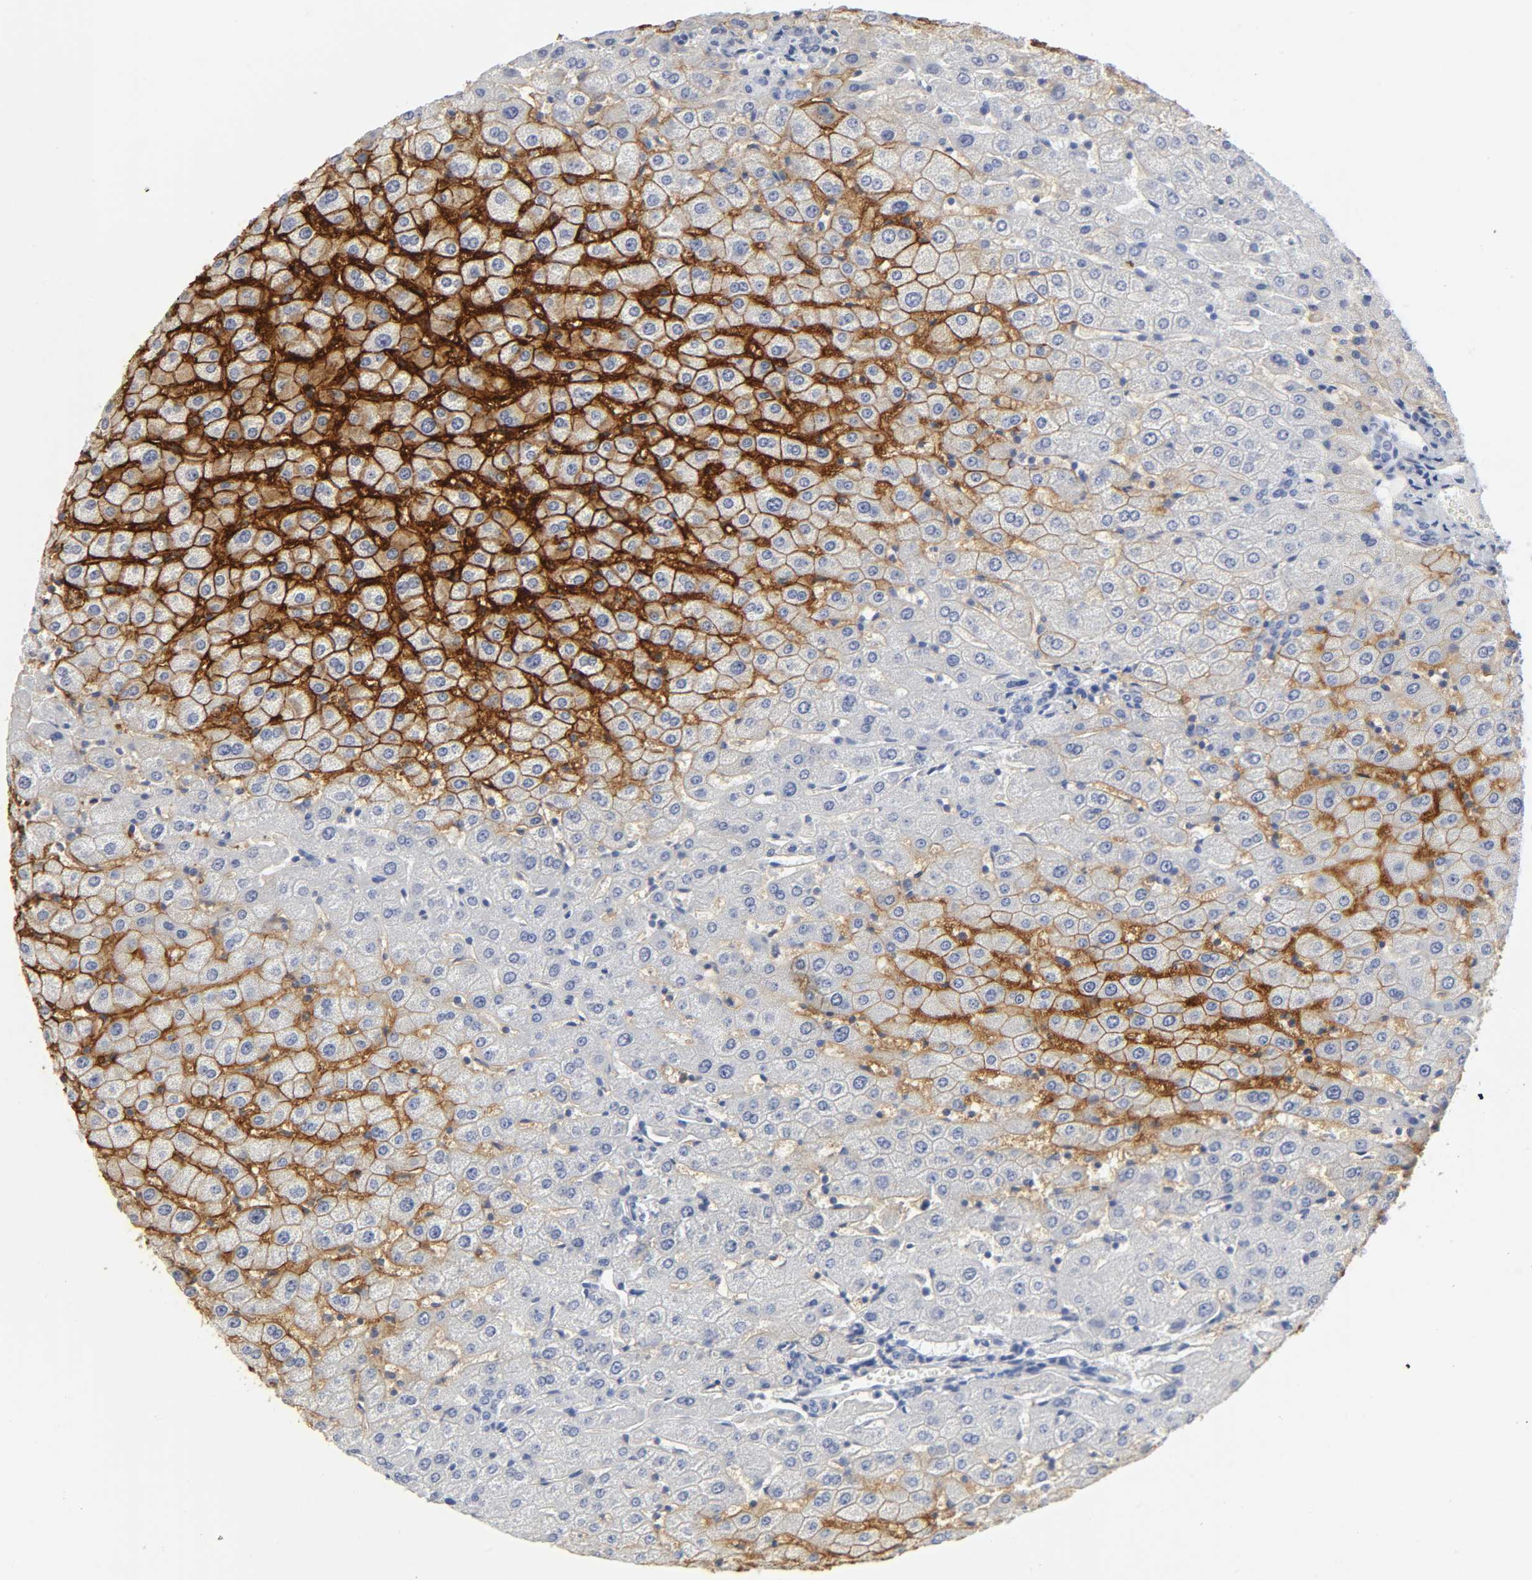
{"staining": {"intensity": "negative", "quantity": "none", "location": "none"}, "tissue": "liver", "cell_type": "Cholangiocytes", "image_type": "normal", "snomed": [{"axis": "morphology", "description": "Normal tissue, NOS"}, {"axis": "morphology", "description": "Fibrosis, NOS"}, {"axis": "topography", "description": "Liver"}], "caption": "DAB immunohistochemical staining of normal liver reveals no significant staining in cholangiocytes.", "gene": "SLCO1B3", "patient": {"sex": "female", "age": 29}}